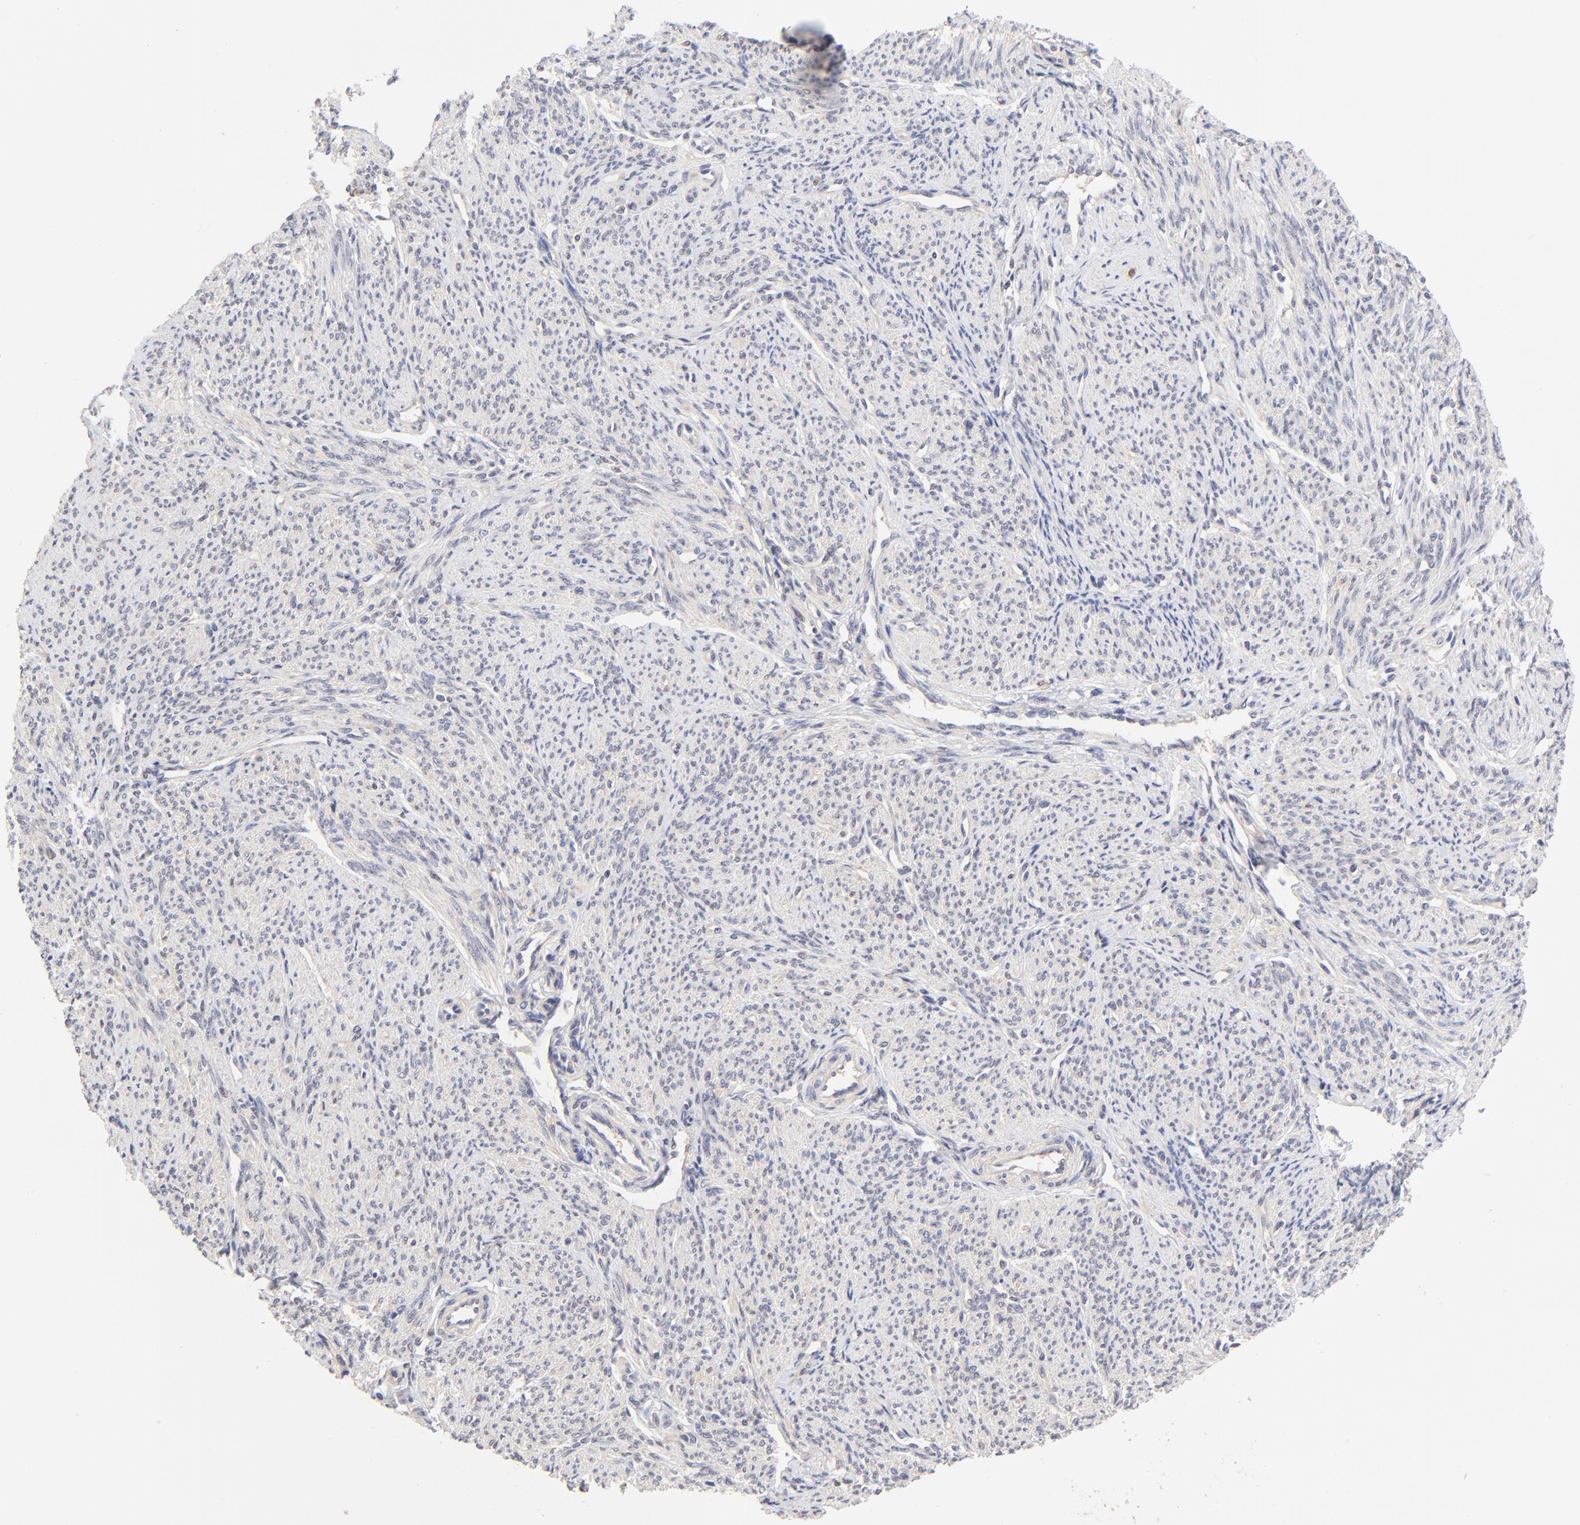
{"staining": {"intensity": "negative", "quantity": "none", "location": "none"}, "tissue": "smooth muscle", "cell_type": "Smooth muscle cells", "image_type": "normal", "snomed": [{"axis": "morphology", "description": "Normal tissue, NOS"}, {"axis": "topography", "description": "Smooth muscle"}], "caption": "Histopathology image shows no protein staining in smooth muscle cells of unremarkable smooth muscle. (Stains: DAB (3,3'-diaminobenzidine) immunohistochemistry with hematoxylin counter stain, Microscopy: brightfield microscopy at high magnification).", "gene": "TXNL1", "patient": {"sex": "female", "age": 65}}